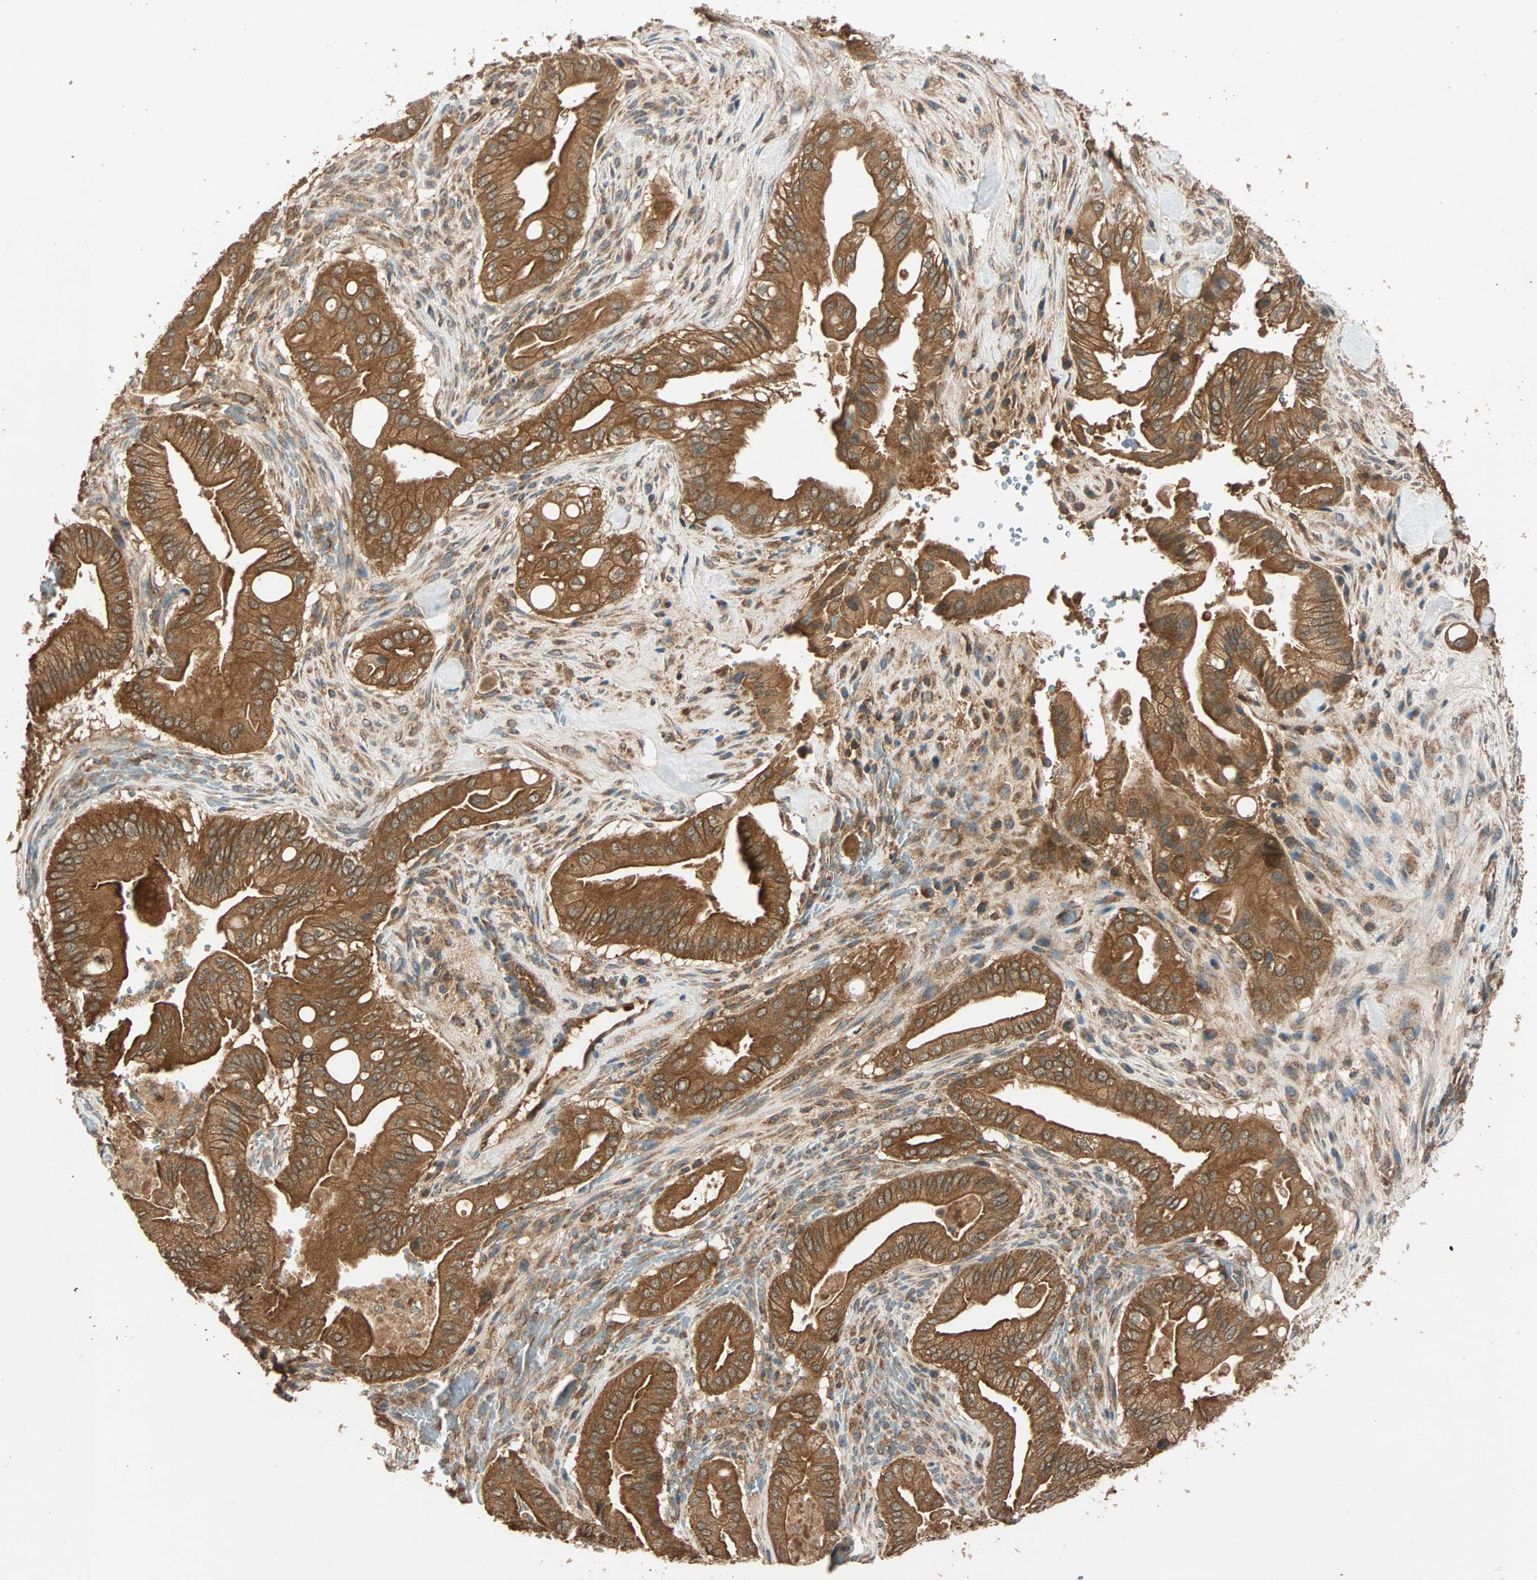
{"staining": {"intensity": "strong", "quantity": ">75%", "location": "cytoplasmic/membranous"}, "tissue": "liver cancer", "cell_type": "Tumor cells", "image_type": "cancer", "snomed": [{"axis": "morphology", "description": "Cholangiocarcinoma"}, {"axis": "topography", "description": "Liver"}], "caption": "Immunohistochemistry micrograph of human liver cholangiocarcinoma stained for a protein (brown), which exhibits high levels of strong cytoplasmic/membranous staining in approximately >75% of tumor cells.", "gene": "MAPK1", "patient": {"sex": "female", "age": 68}}